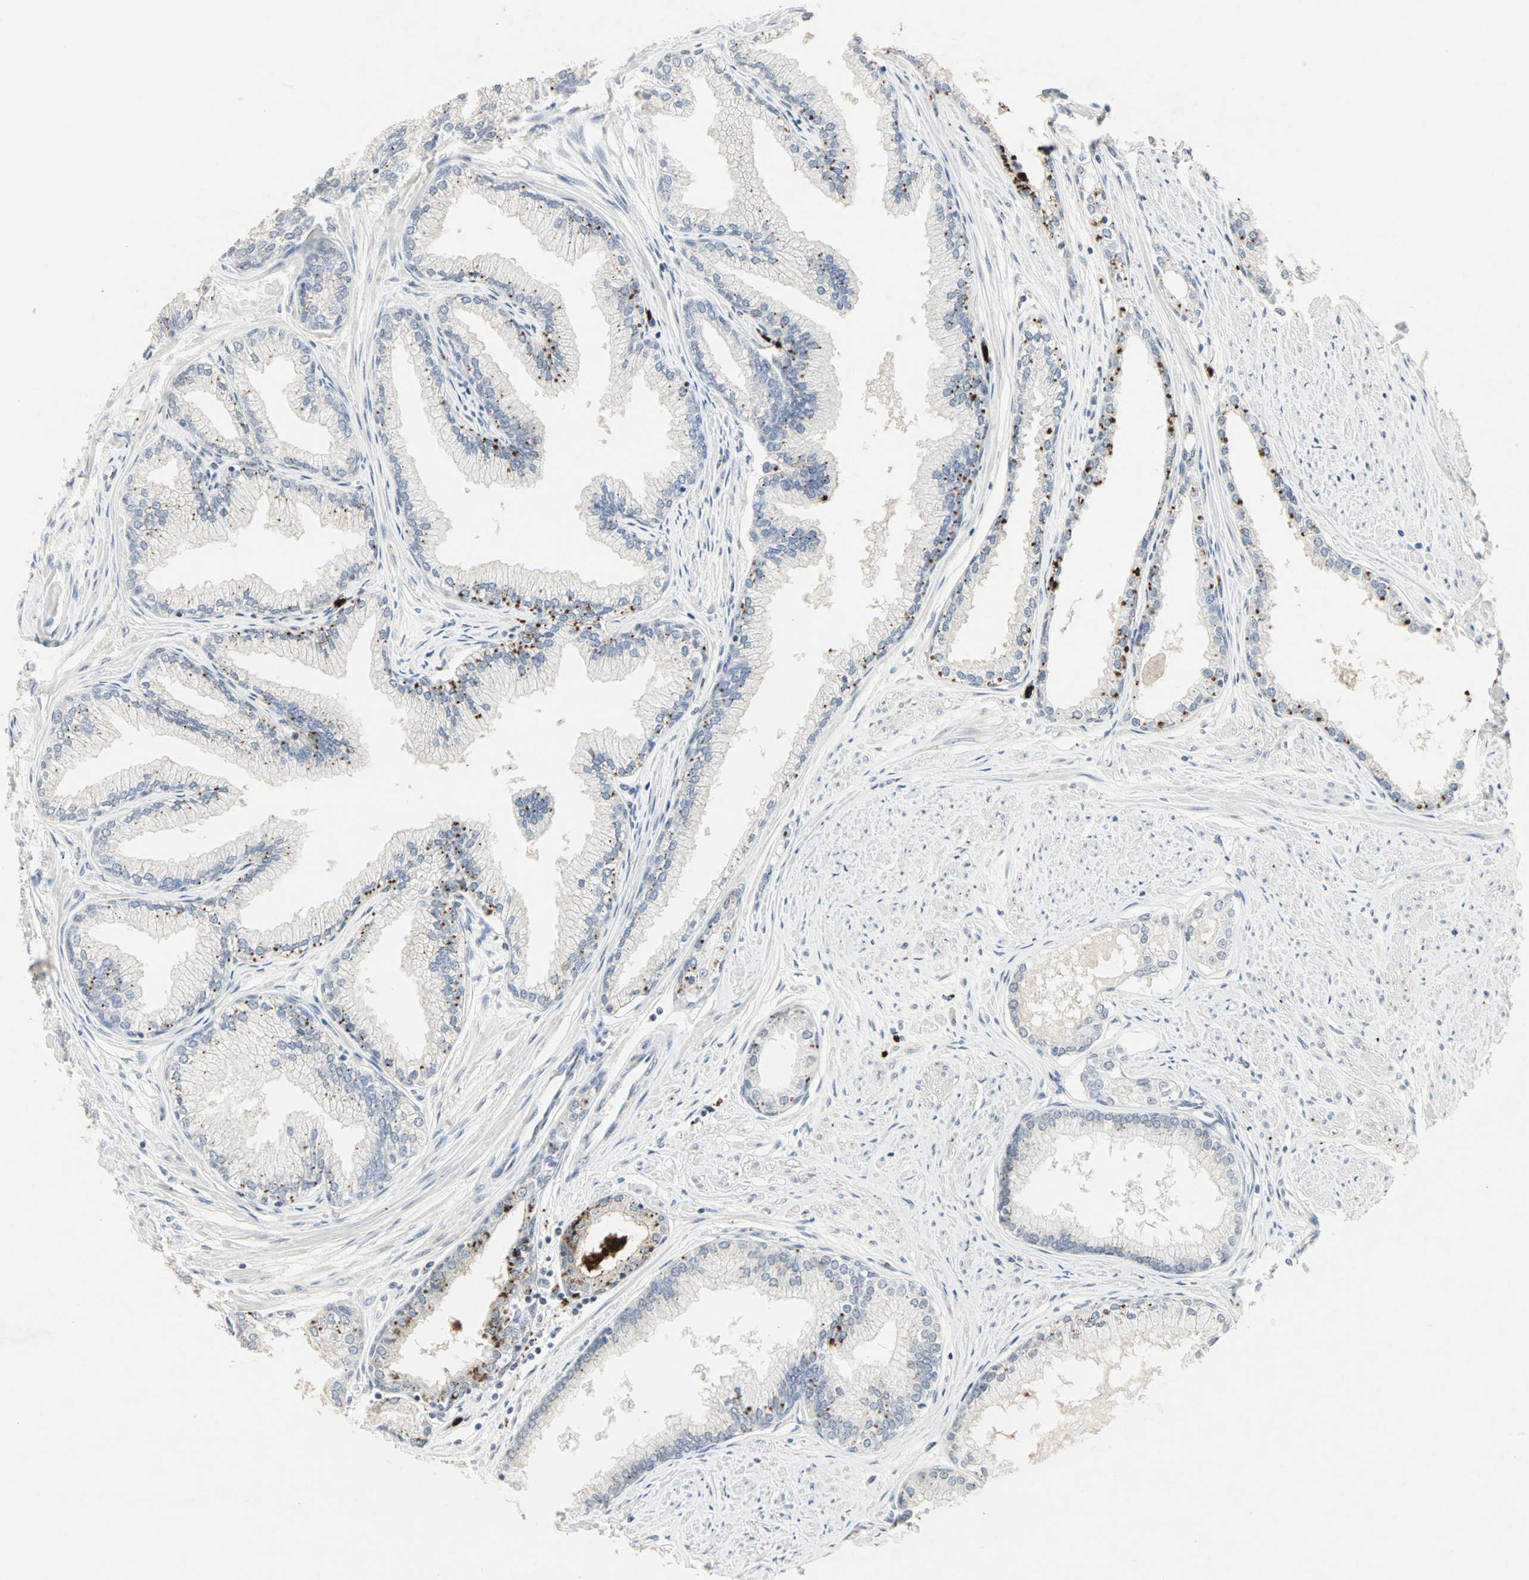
{"staining": {"intensity": "strong", "quantity": "<25%", "location": "cytoplasmic/membranous"}, "tissue": "prostate", "cell_type": "Glandular cells", "image_type": "normal", "snomed": [{"axis": "morphology", "description": "Normal tissue, NOS"}, {"axis": "topography", "description": "Prostate"}], "caption": "Protein analysis of unremarkable prostate shows strong cytoplasmic/membranous positivity in about <25% of glandular cells. (Brightfield microscopy of DAB IHC at high magnification).", "gene": "CEACAM6", "patient": {"sex": "male", "age": 64}}